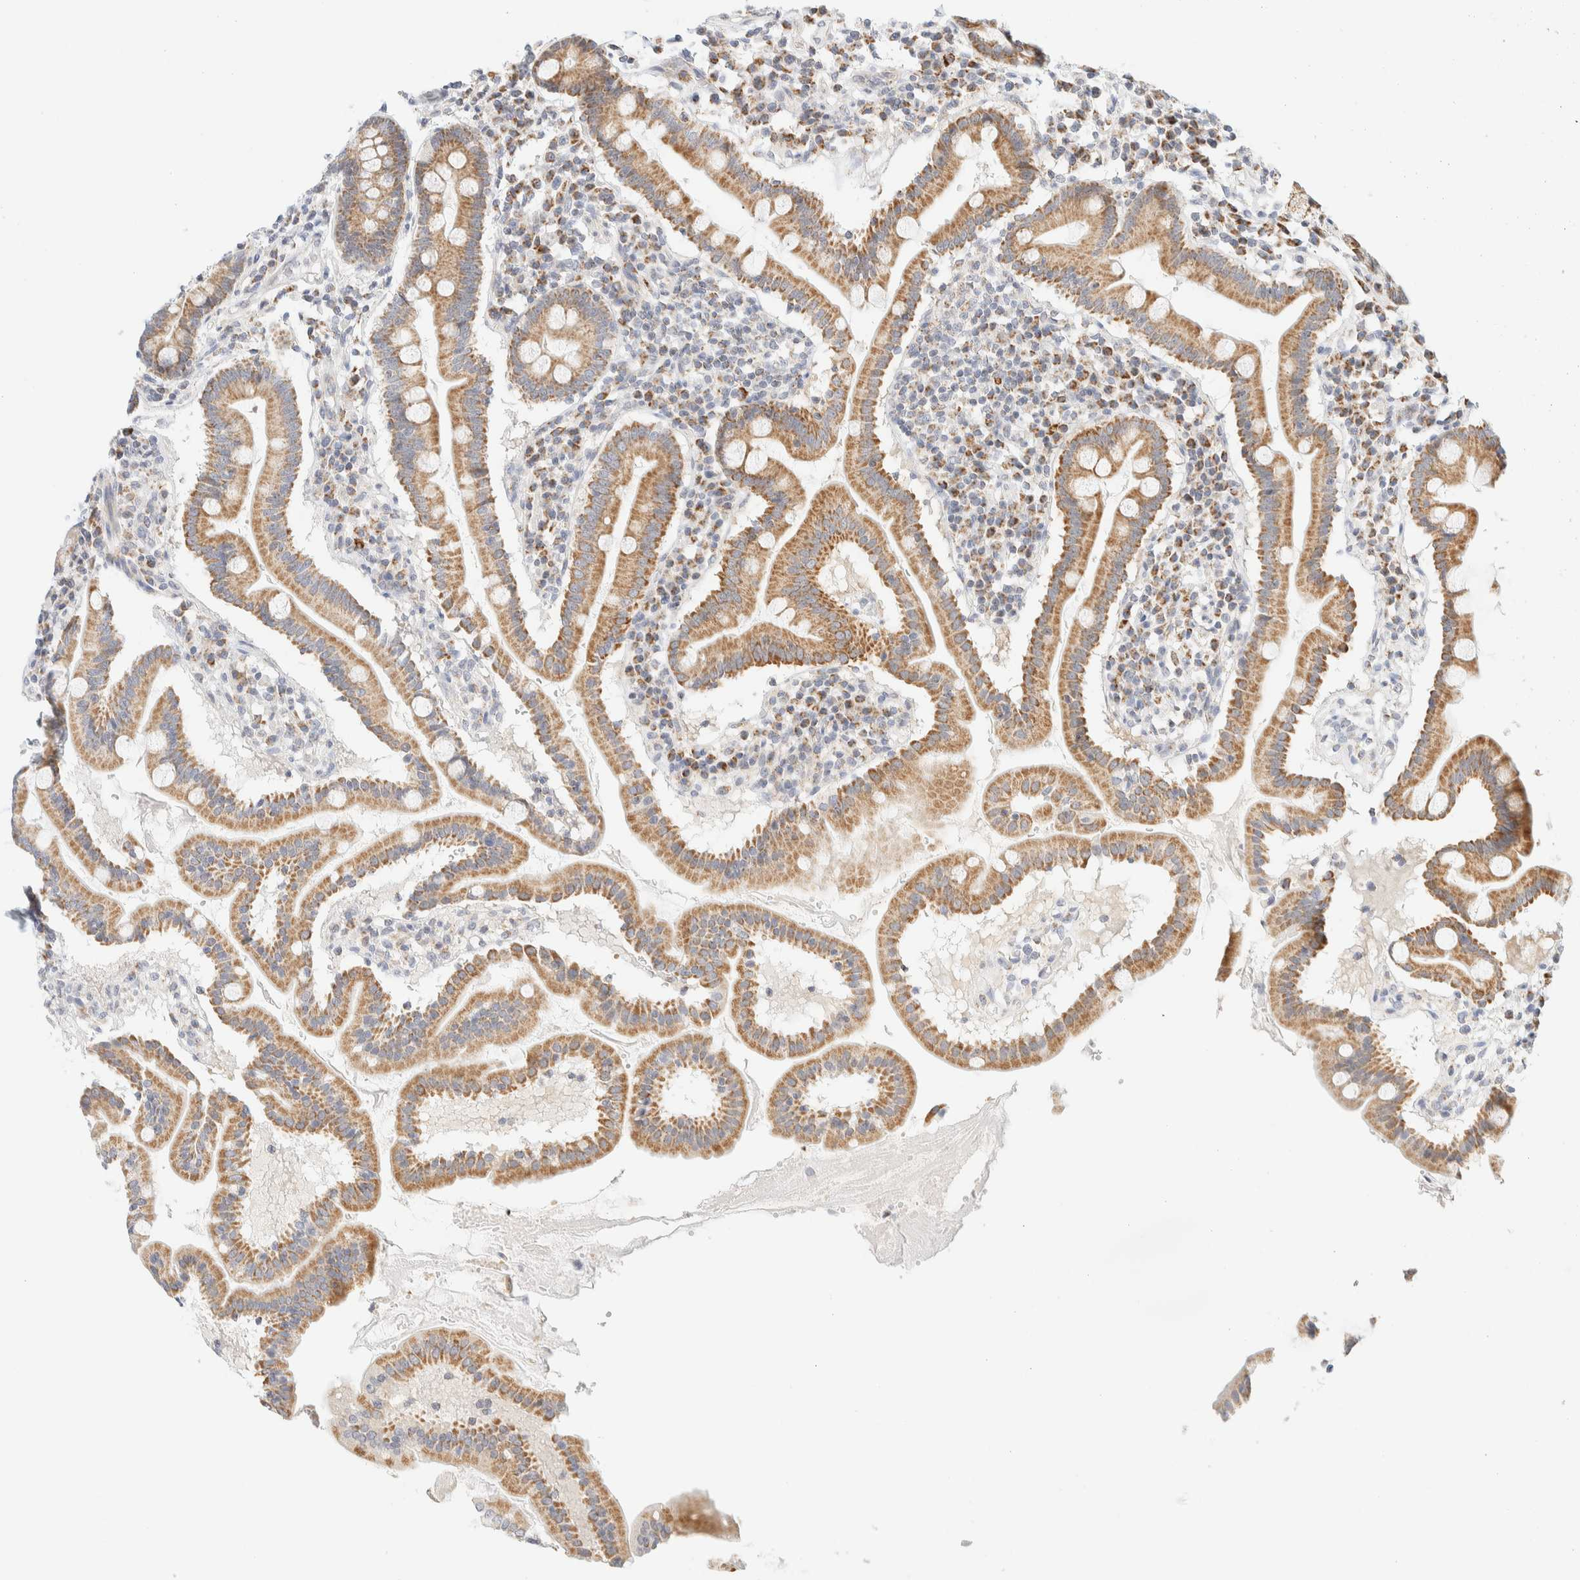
{"staining": {"intensity": "moderate", "quantity": ">75%", "location": "cytoplasmic/membranous"}, "tissue": "duodenum", "cell_type": "Glandular cells", "image_type": "normal", "snomed": [{"axis": "morphology", "description": "Normal tissue, NOS"}, {"axis": "topography", "description": "Duodenum"}], "caption": "A photomicrograph of human duodenum stained for a protein displays moderate cytoplasmic/membranous brown staining in glandular cells. Using DAB (brown) and hematoxylin (blue) stains, captured at high magnification using brightfield microscopy.", "gene": "PPM1K", "patient": {"sex": "male", "age": 50}}